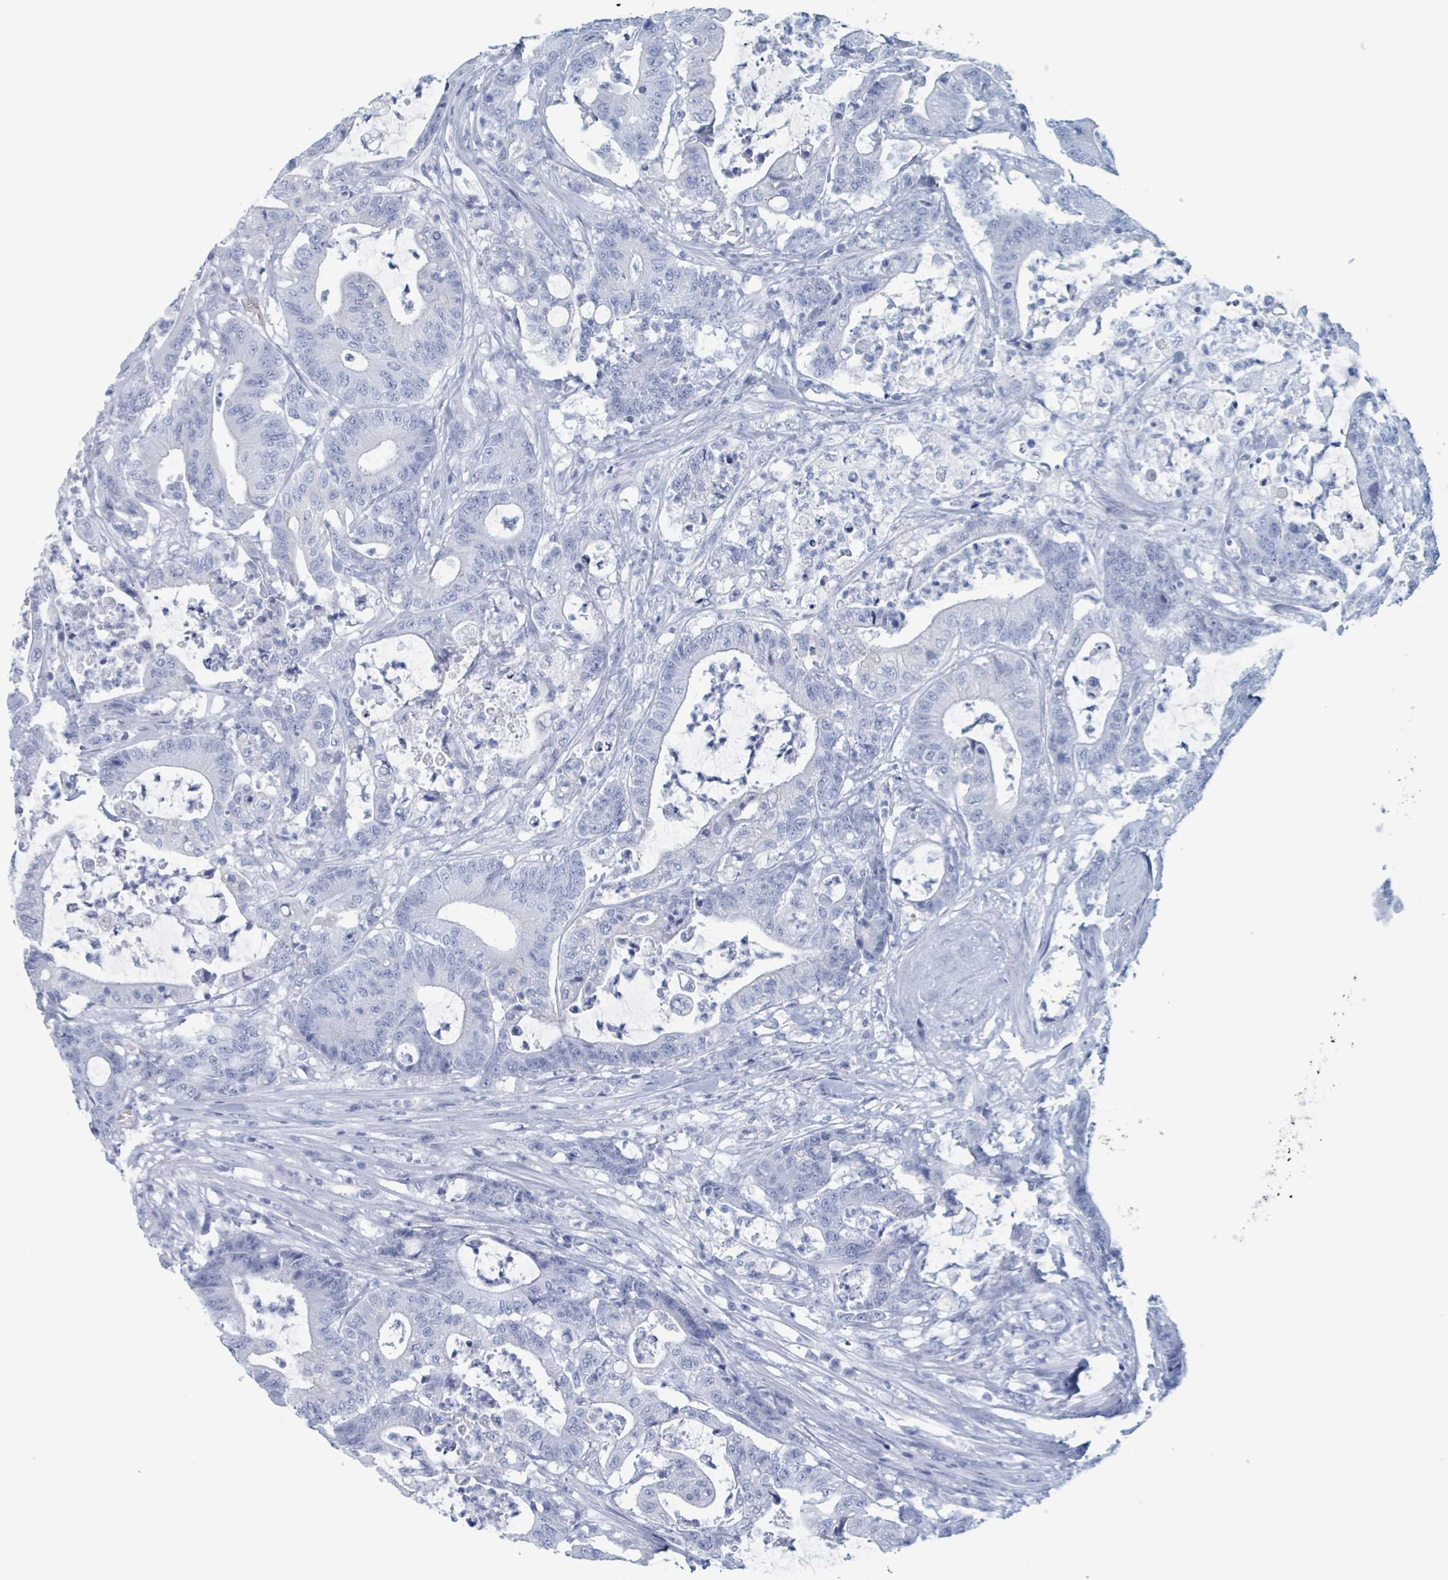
{"staining": {"intensity": "negative", "quantity": "none", "location": "none"}, "tissue": "colorectal cancer", "cell_type": "Tumor cells", "image_type": "cancer", "snomed": [{"axis": "morphology", "description": "Adenocarcinoma, NOS"}, {"axis": "topography", "description": "Colon"}], "caption": "Tumor cells show no significant staining in colorectal cancer.", "gene": "KLK4", "patient": {"sex": "female", "age": 84}}